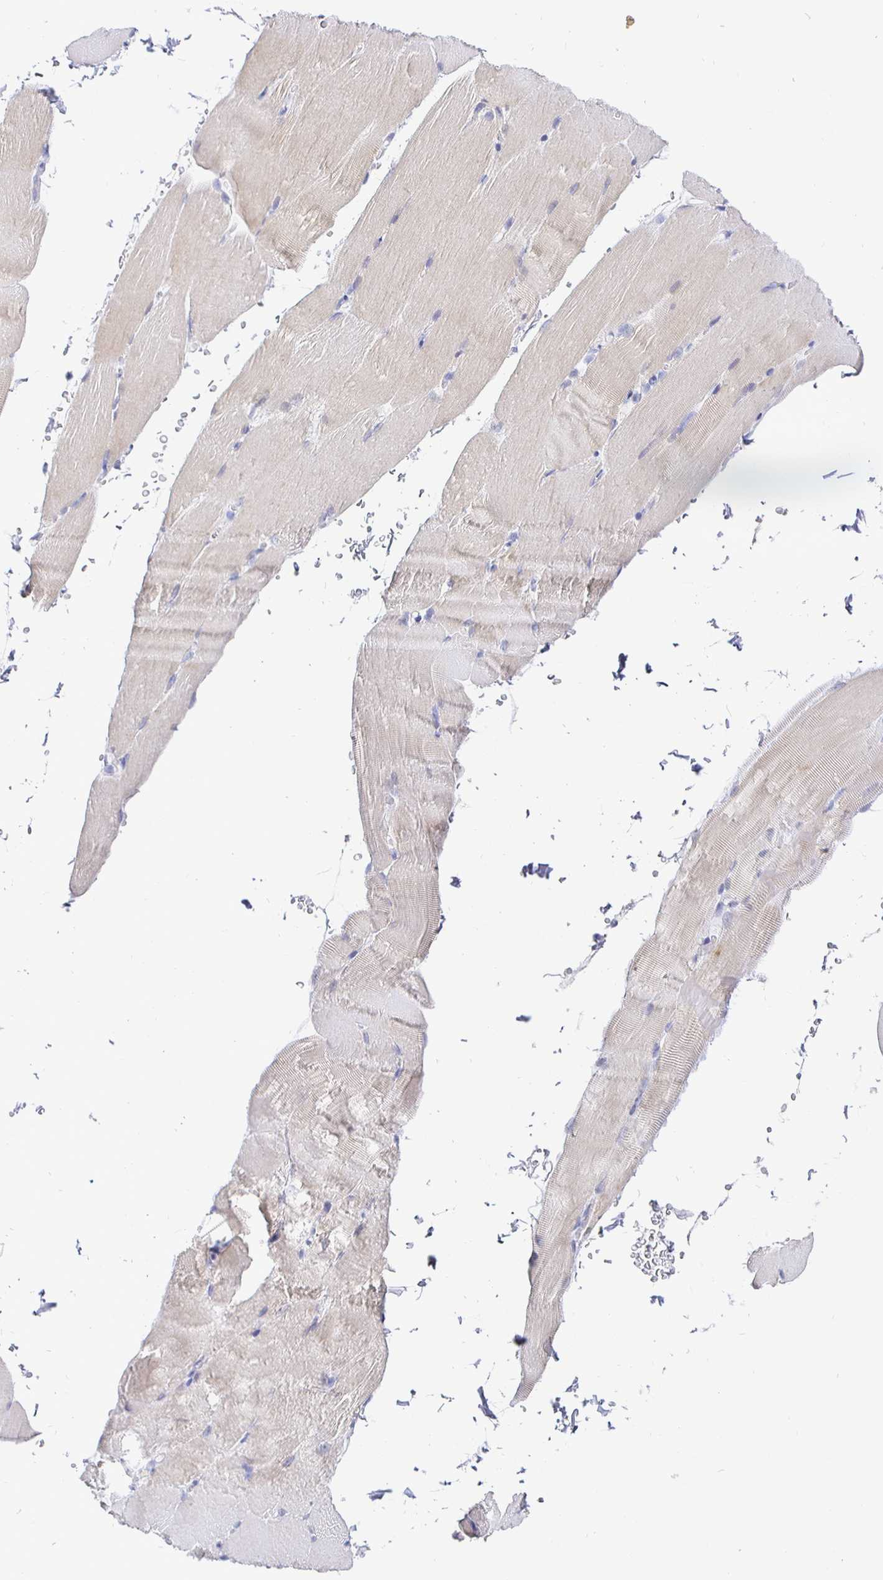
{"staining": {"intensity": "weak", "quantity": "<25%", "location": "cytoplasmic/membranous"}, "tissue": "skeletal muscle", "cell_type": "Myocytes", "image_type": "normal", "snomed": [{"axis": "morphology", "description": "Normal tissue, NOS"}, {"axis": "topography", "description": "Skeletal muscle"}], "caption": "There is no significant staining in myocytes of skeletal muscle. (Stains: DAB (3,3'-diaminobenzidine) immunohistochemistry (IHC) with hematoxylin counter stain, Microscopy: brightfield microscopy at high magnification).", "gene": "CR2", "patient": {"sex": "female", "age": 37}}